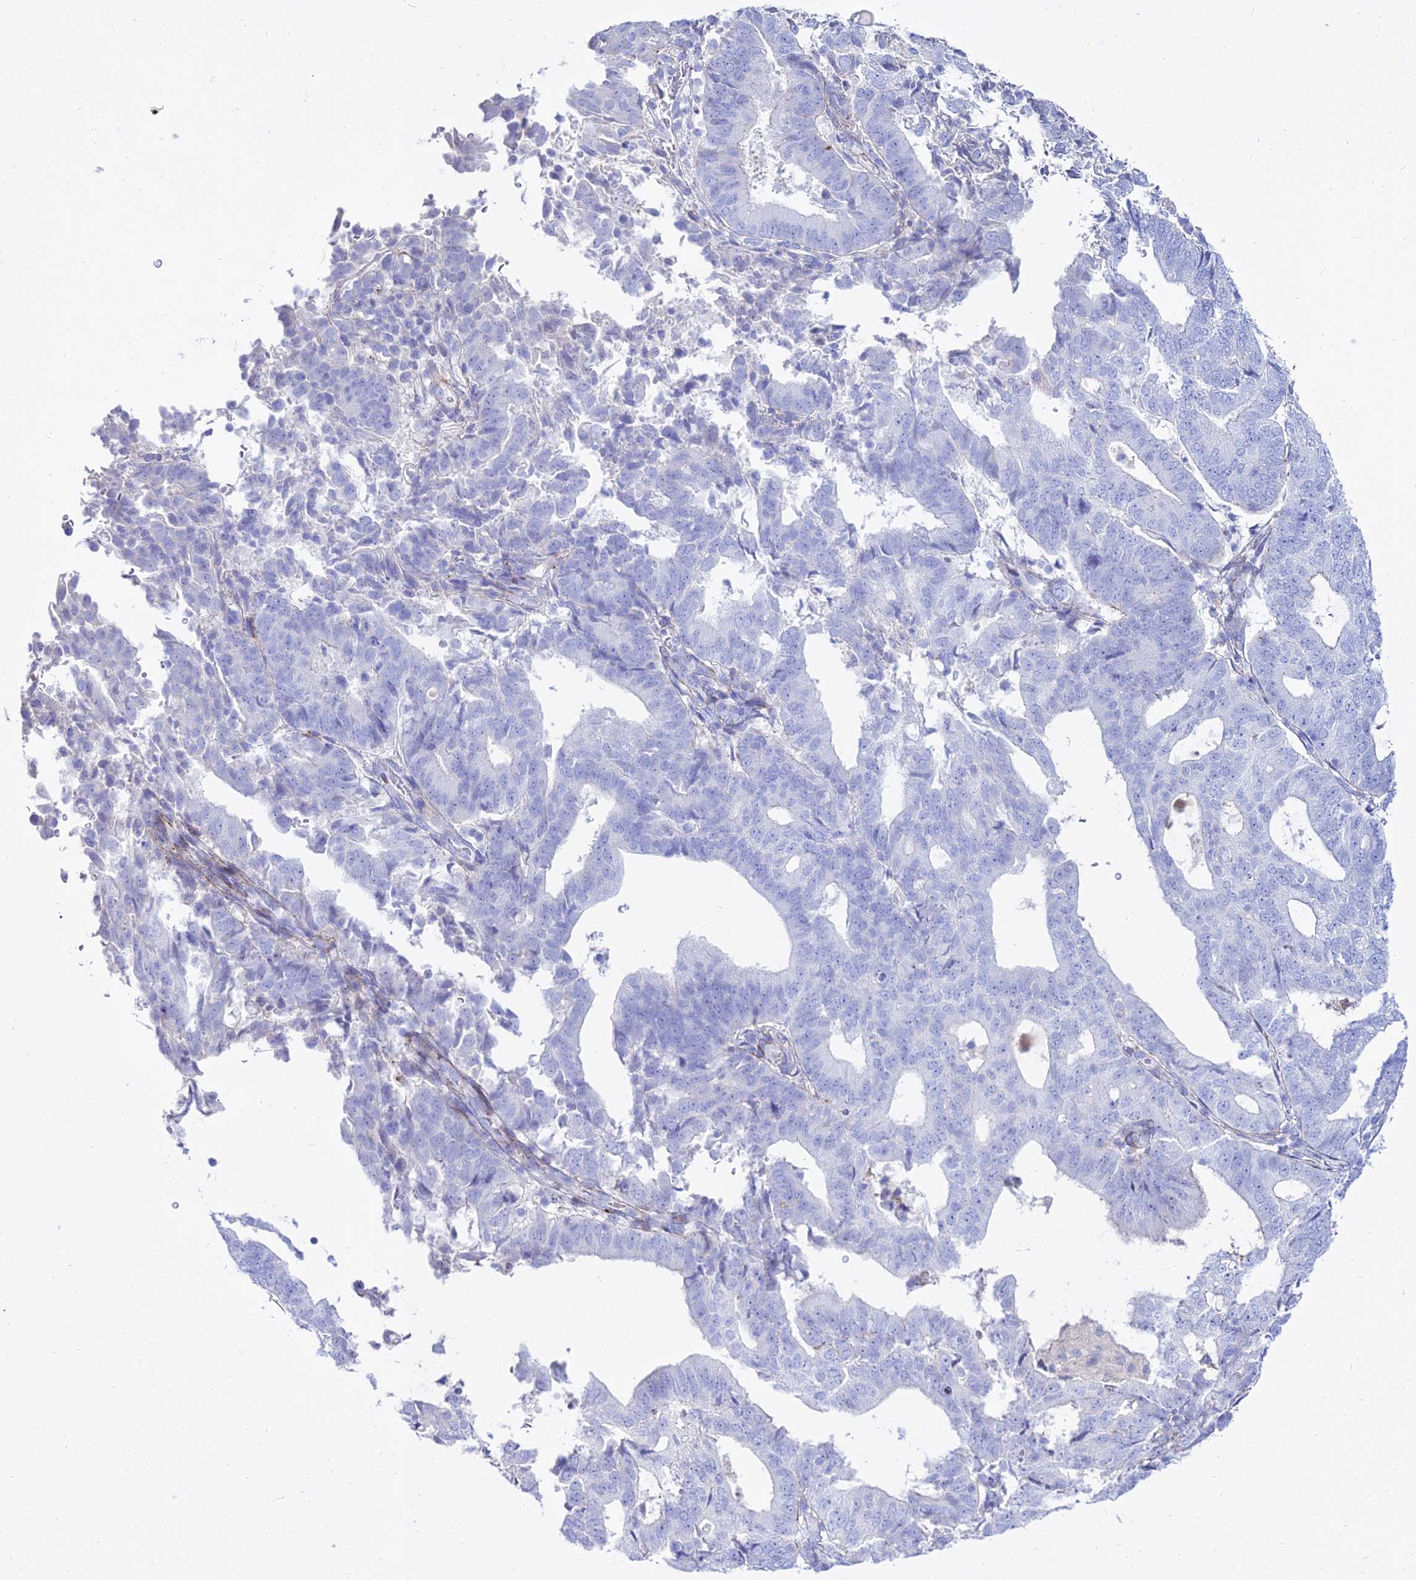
{"staining": {"intensity": "negative", "quantity": "none", "location": "none"}, "tissue": "endometrial cancer", "cell_type": "Tumor cells", "image_type": "cancer", "snomed": [{"axis": "morphology", "description": "Adenocarcinoma, NOS"}, {"axis": "topography", "description": "Endometrium"}], "caption": "Immunohistochemistry (IHC) of human endometrial cancer (adenocarcinoma) reveals no staining in tumor cells. (Immunohistochemistry, brightfield microscopy, high magnification).", "gene": "DLX1", "patient": {"sex": "female", "age": 70}}